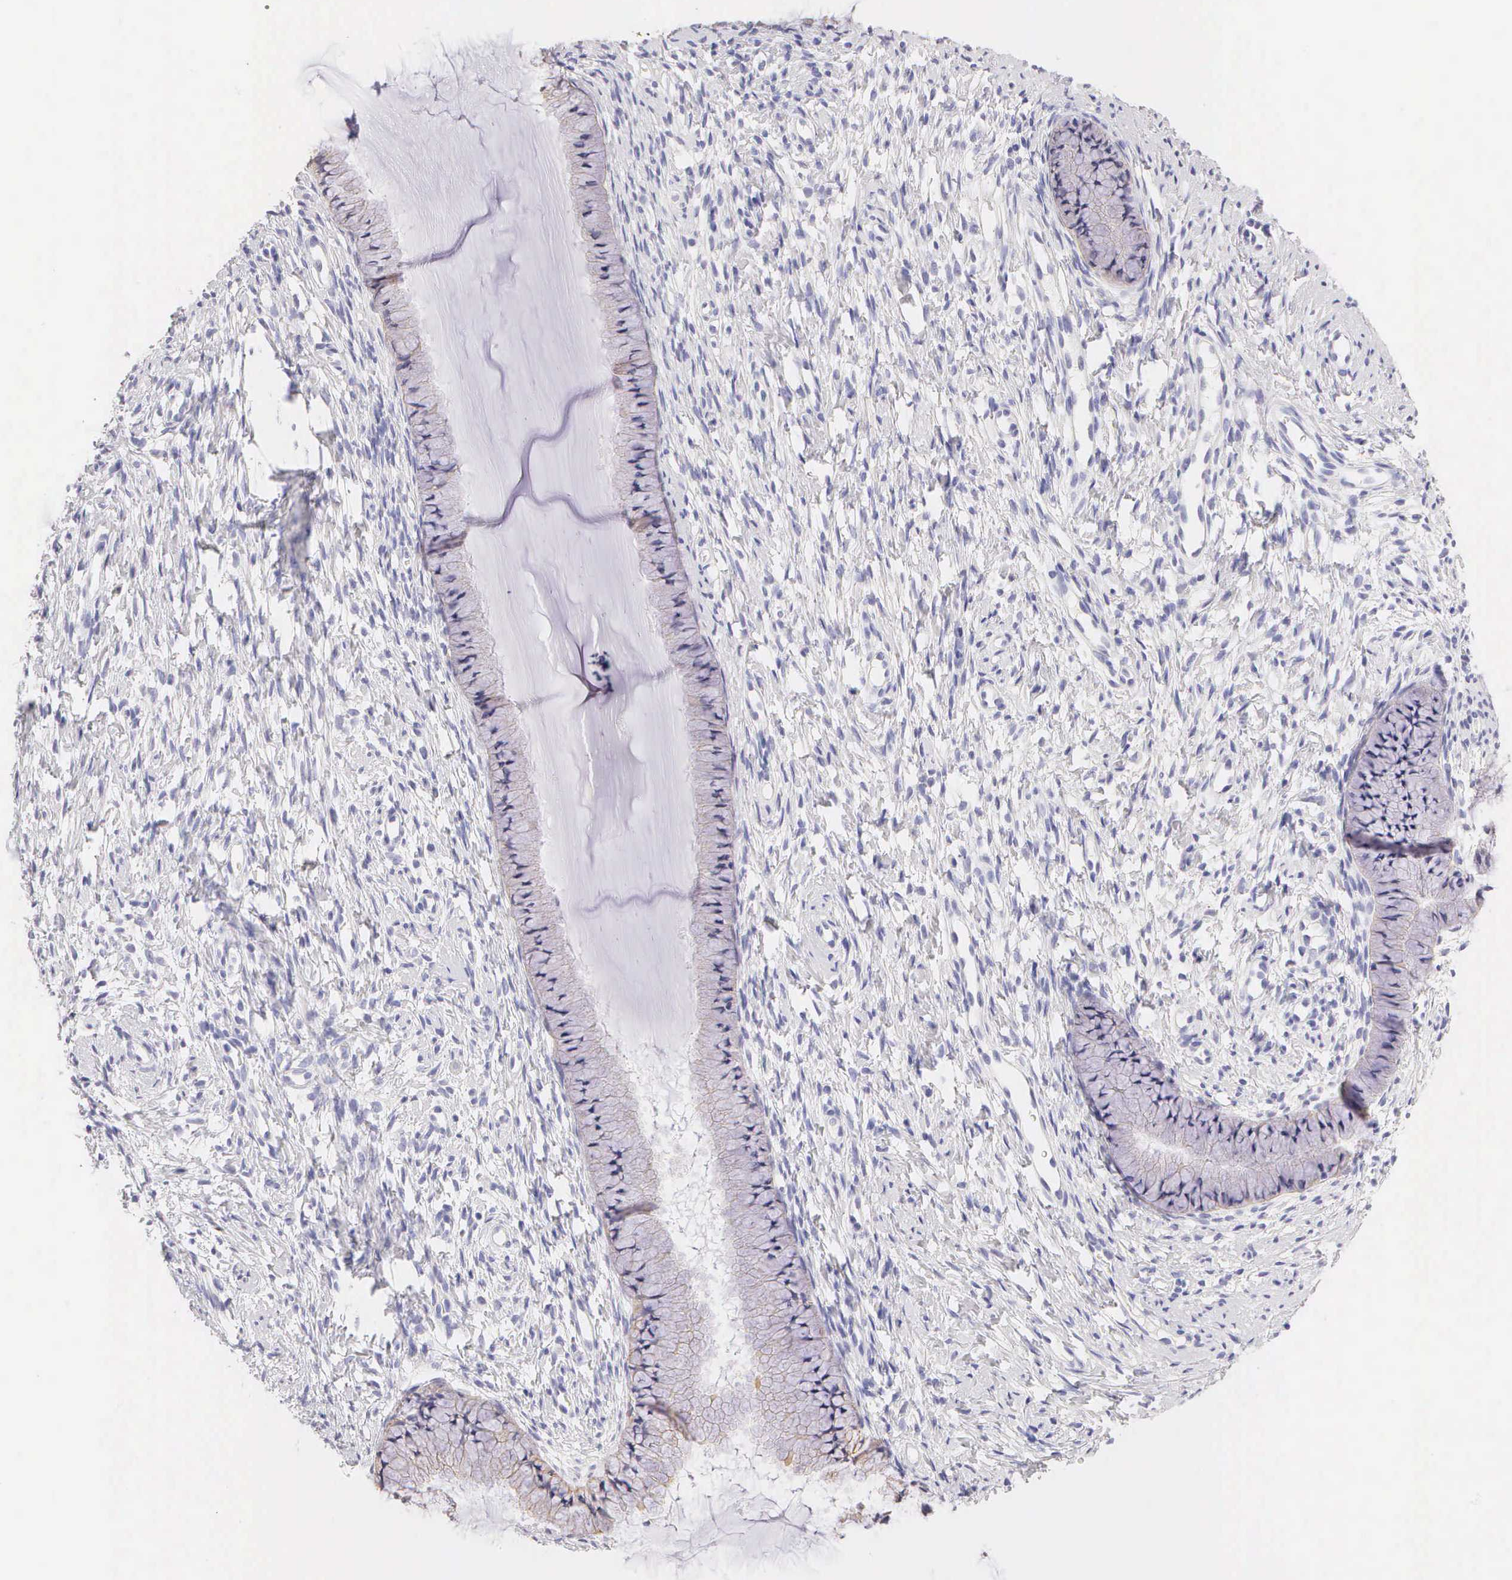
{"staining": {"intensity": "negative", "quantity": "none", "location": "none"}, "tissue": "cervix", "cell_type": "Glandular cells", "image_type": "normal", "snomed": [{"axis": "morphology", "description": "Normal tissue, NOS"}, {"axis": "topography", "description": "Cervix"}], "caption": "Immunohistochemical staining of normal human cervix demonstrates no significant staining in glandular cells.", "gene": "KRT17", "patient": {"sex": "female", "age": 82}}